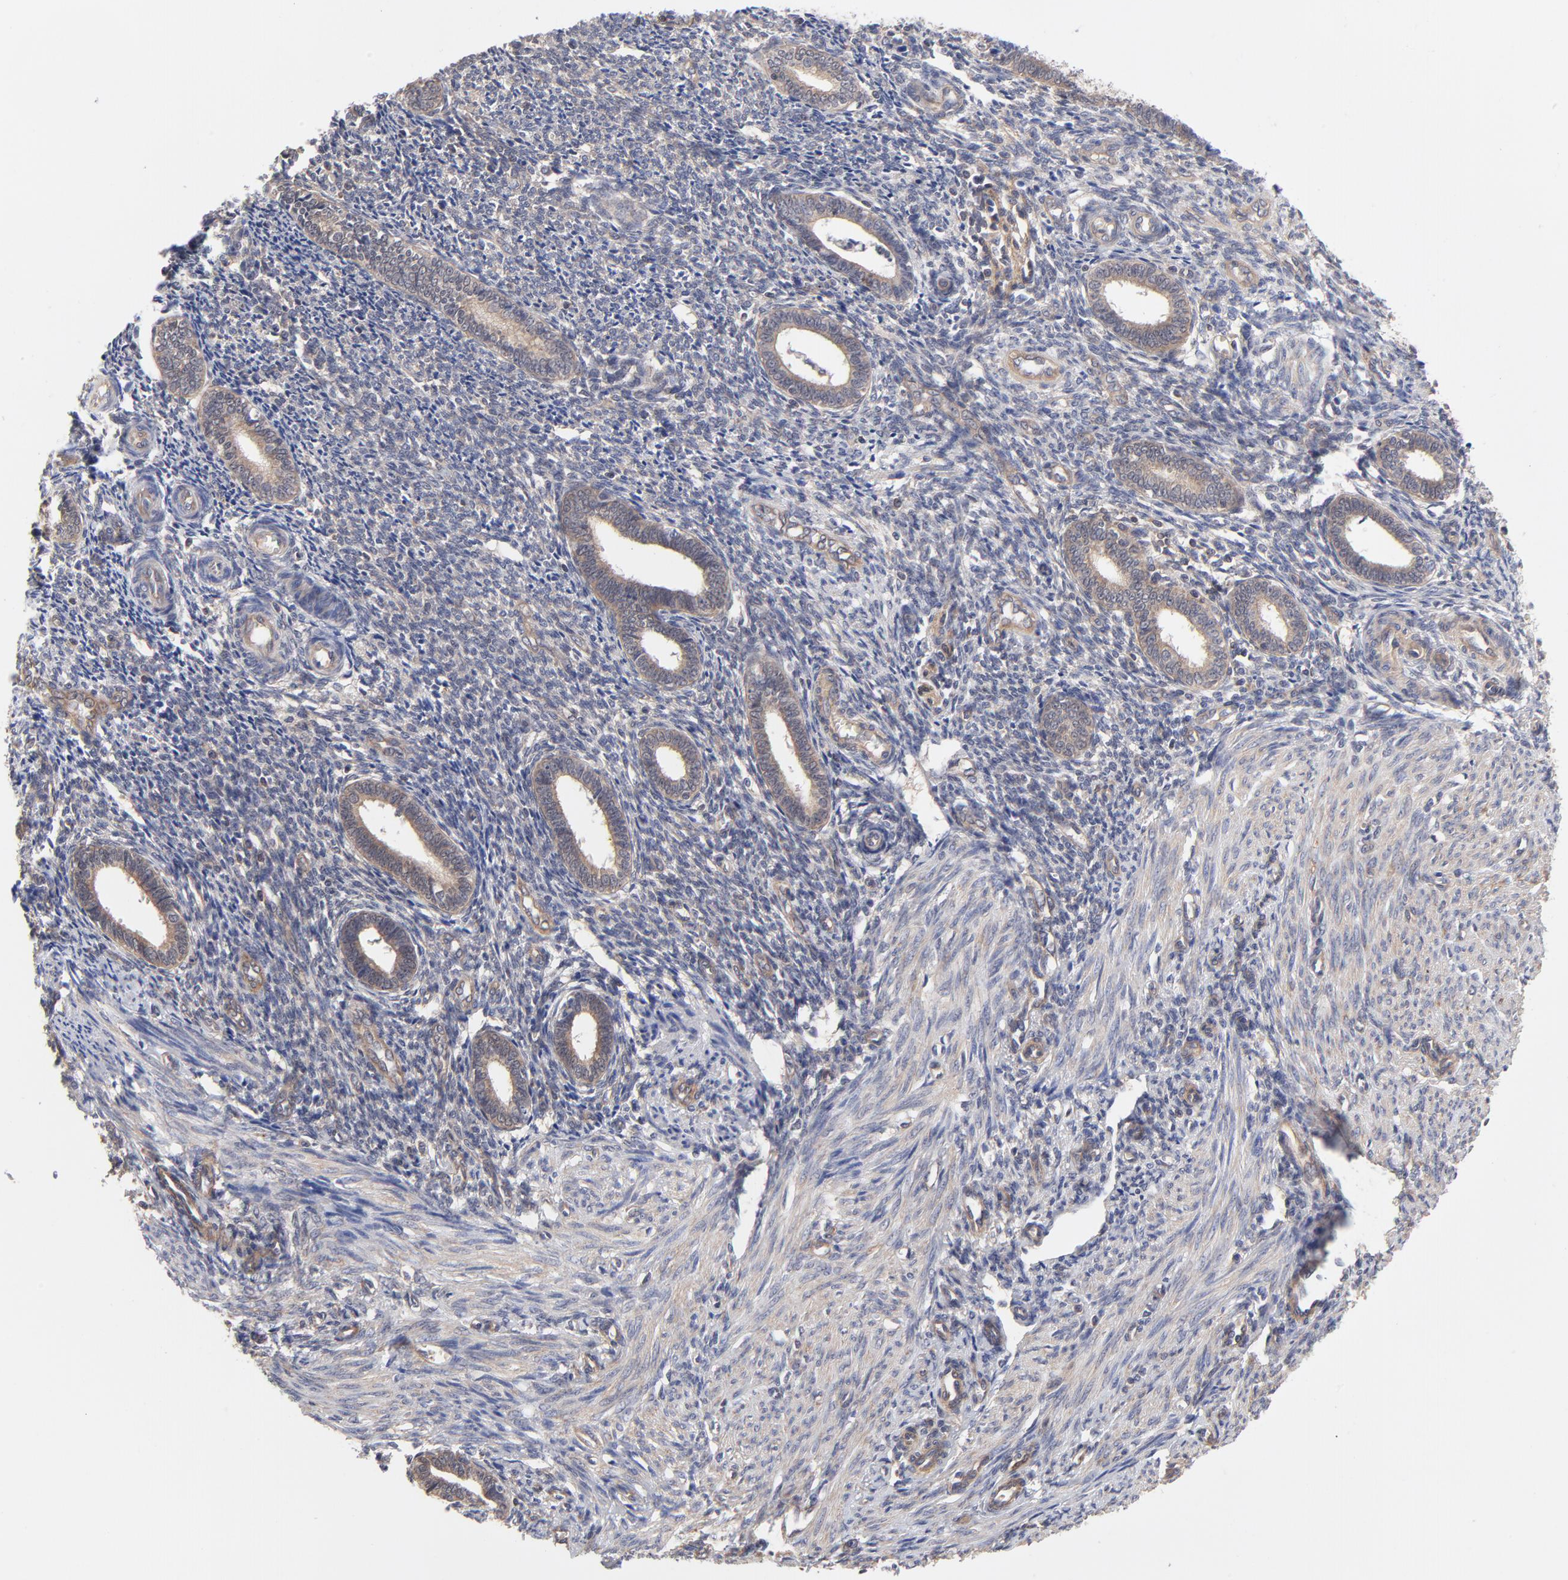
{"staining": {"intensity": "weak", "quantity": ">75%", "location": "cytoplasmic/membranous"}, "tissue": "endometrium", "cell_type": "Cells in endometrial stroma", "image_type": "normal", "snomed": [{"axis": "morphology", "description": "Normal tissue, NOS"}, {"axis": "topography", "description": "Endometrium"}], "caption": "An image showing weak cytoplasmic/membranous staining in about >75% of cells in endometrial stroma in normal endometrium, as visualized by brown immunohistochemical staining.", "gene": "PCMT1", "patient": {"sex": "female", "age": 27}}